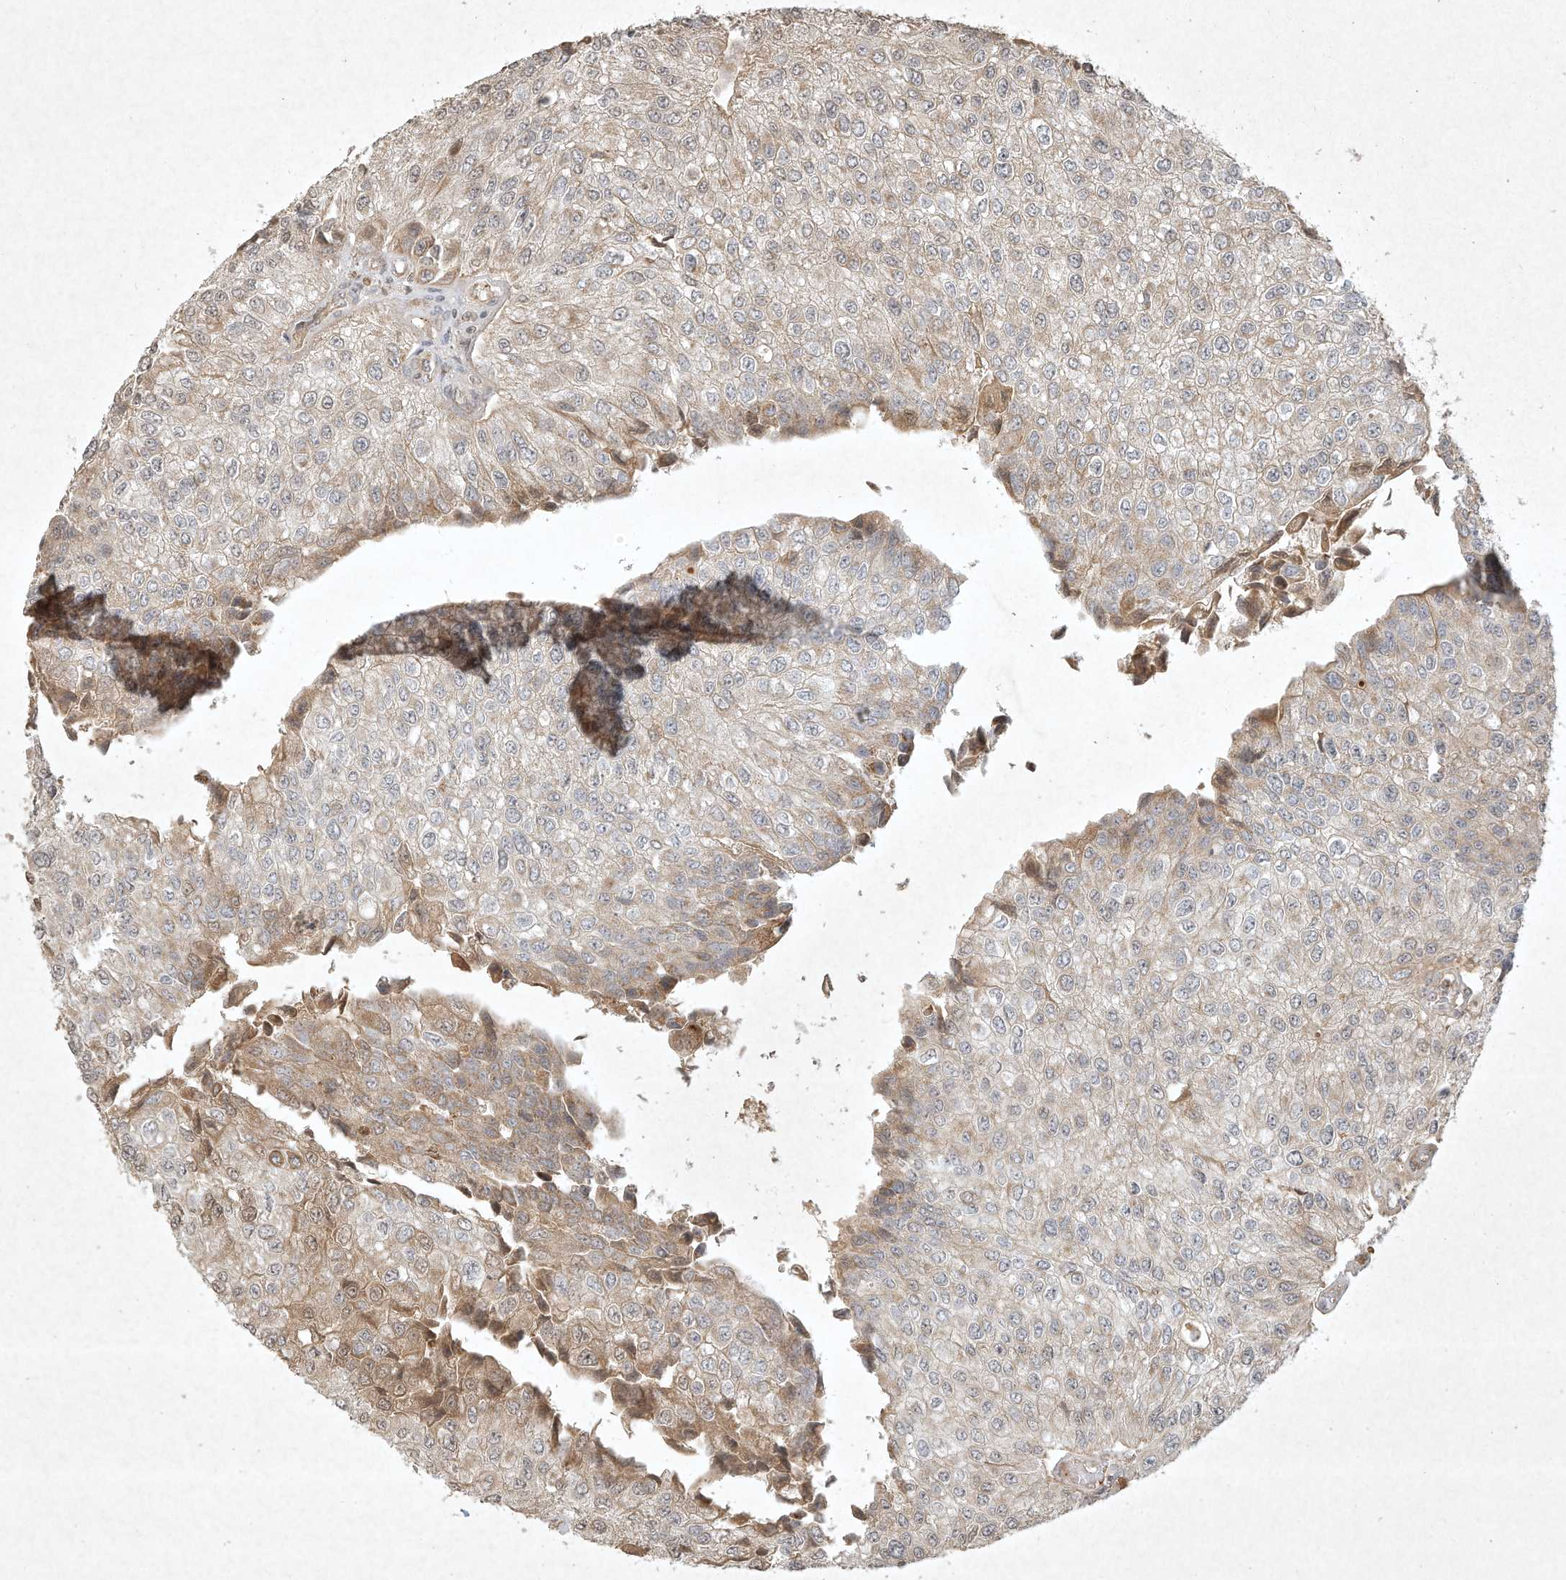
{"staining": {"intensity": "moderate", "quantity": "<25%", "location": "cytoplasmic/membranous,nuclear"}, "tissue": "urothelial cancer", "cell_type": "Tumor cells", "image_type": "cancer", "snomed": [{"axis": "morphology", "description": "Urothelial carcinoma, High grade"}, {"axis": "topography", "description": "Kidney"}, {"axis": "topography", "description": "Urinary bladder"}], "caption": "The image reveals a brown stain indicating the presence of a protein in the cytoplasmic/membranous and nuclear of tumor cells in urothelial cancer.", "gene": "BTRC", "patient": {"sex": "male", "age": 77}}